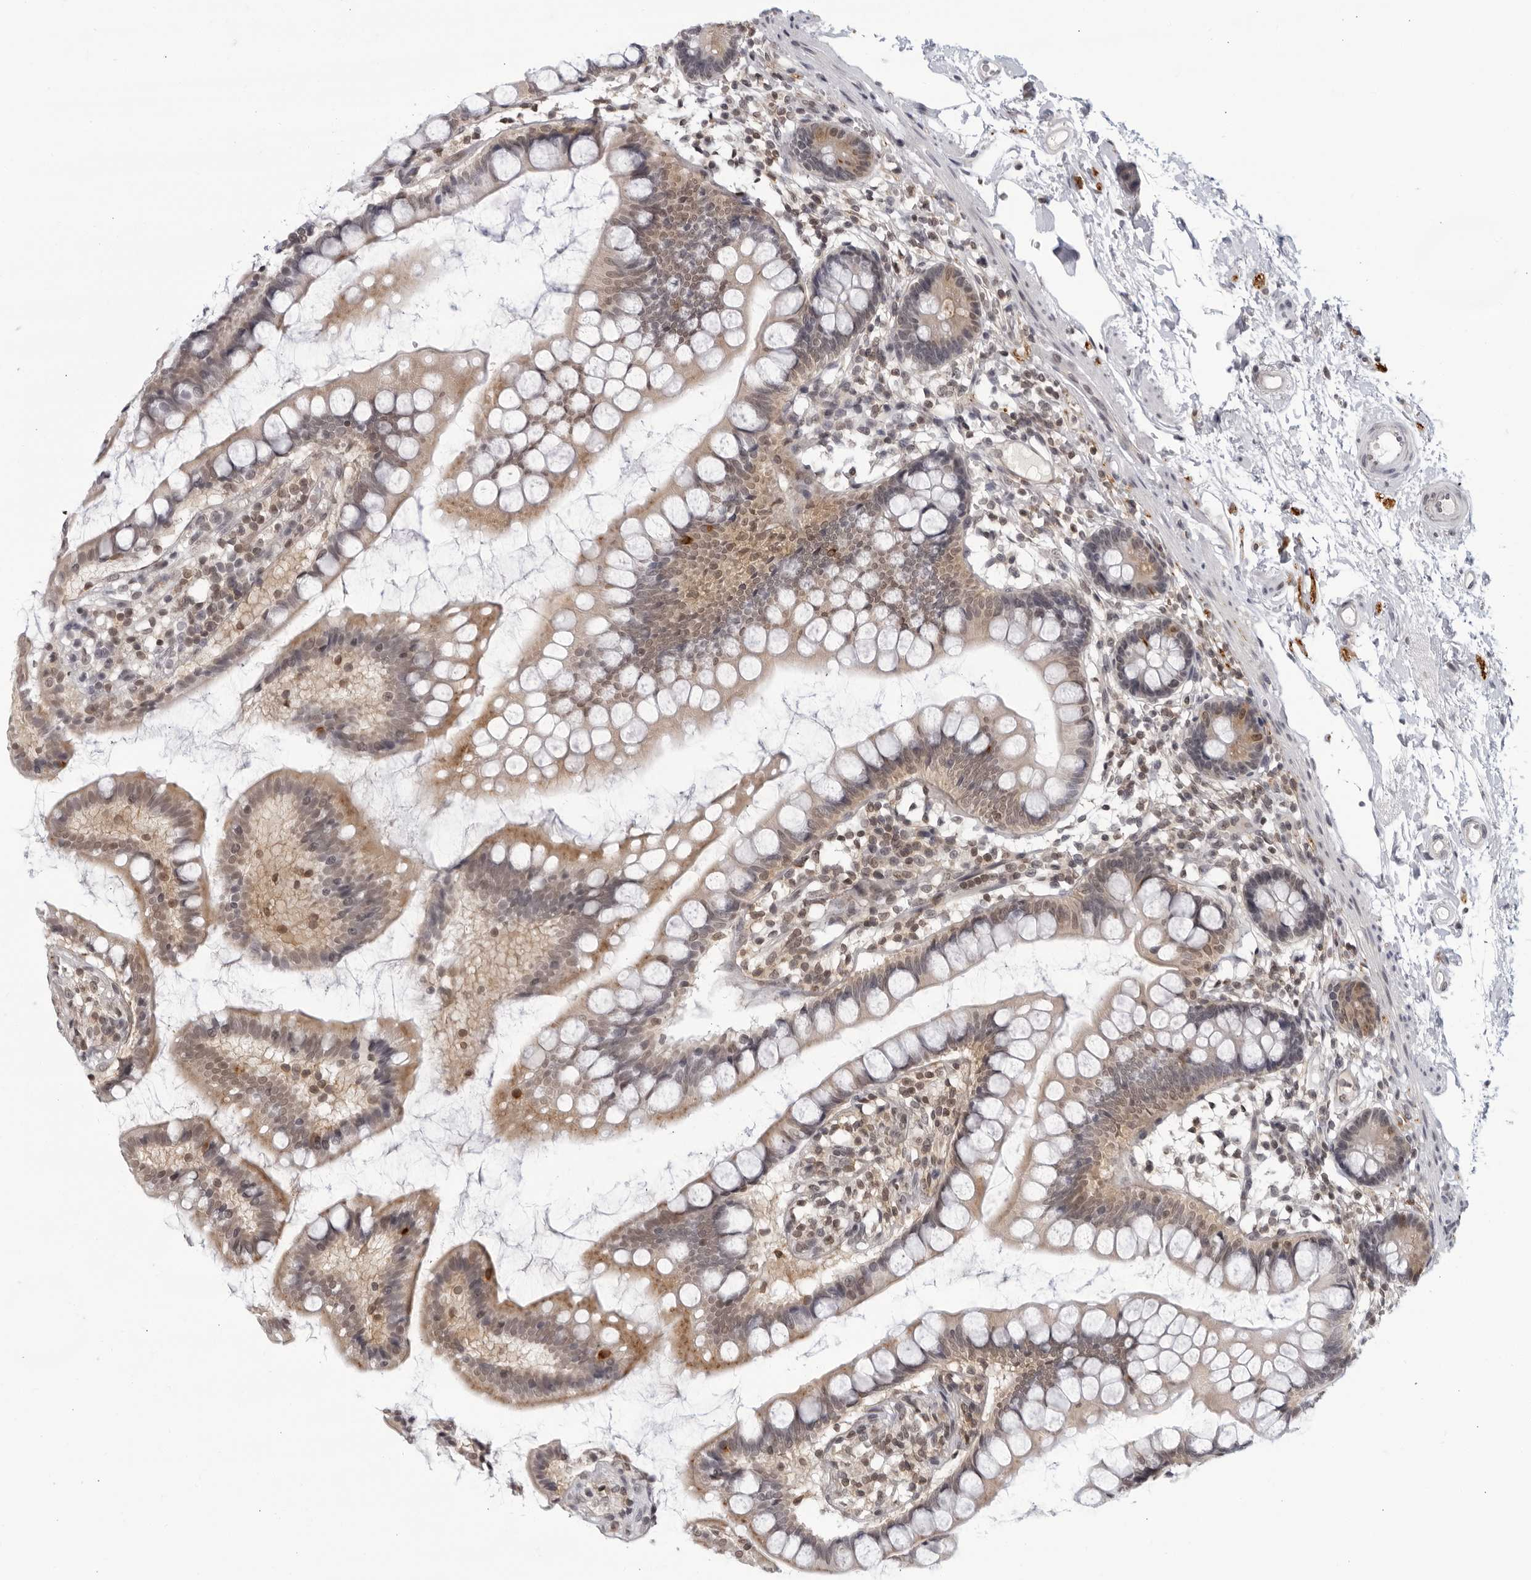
{"staining": {"intensity": "weak", "quantity": "25%-75%", "location": "cytoplasmic/membranous,nuclear"}, "tissue": "small intestine", "cell_type": "Glandular cells", "image_type": "normal", "snomed": [{"axis": "morphology", "description": "Normal tissue, NOS"}, {"axis": "topography", "description": "Small intestine"}], "caption": "Small intestine stained with a brown dye shows weak cytoplasmic/membranous,nuclear positive staining in approximately 25%-75% of glandular cells.", "gene": "CC2D1B", "patient": {"sex": "female", "age": 84}}